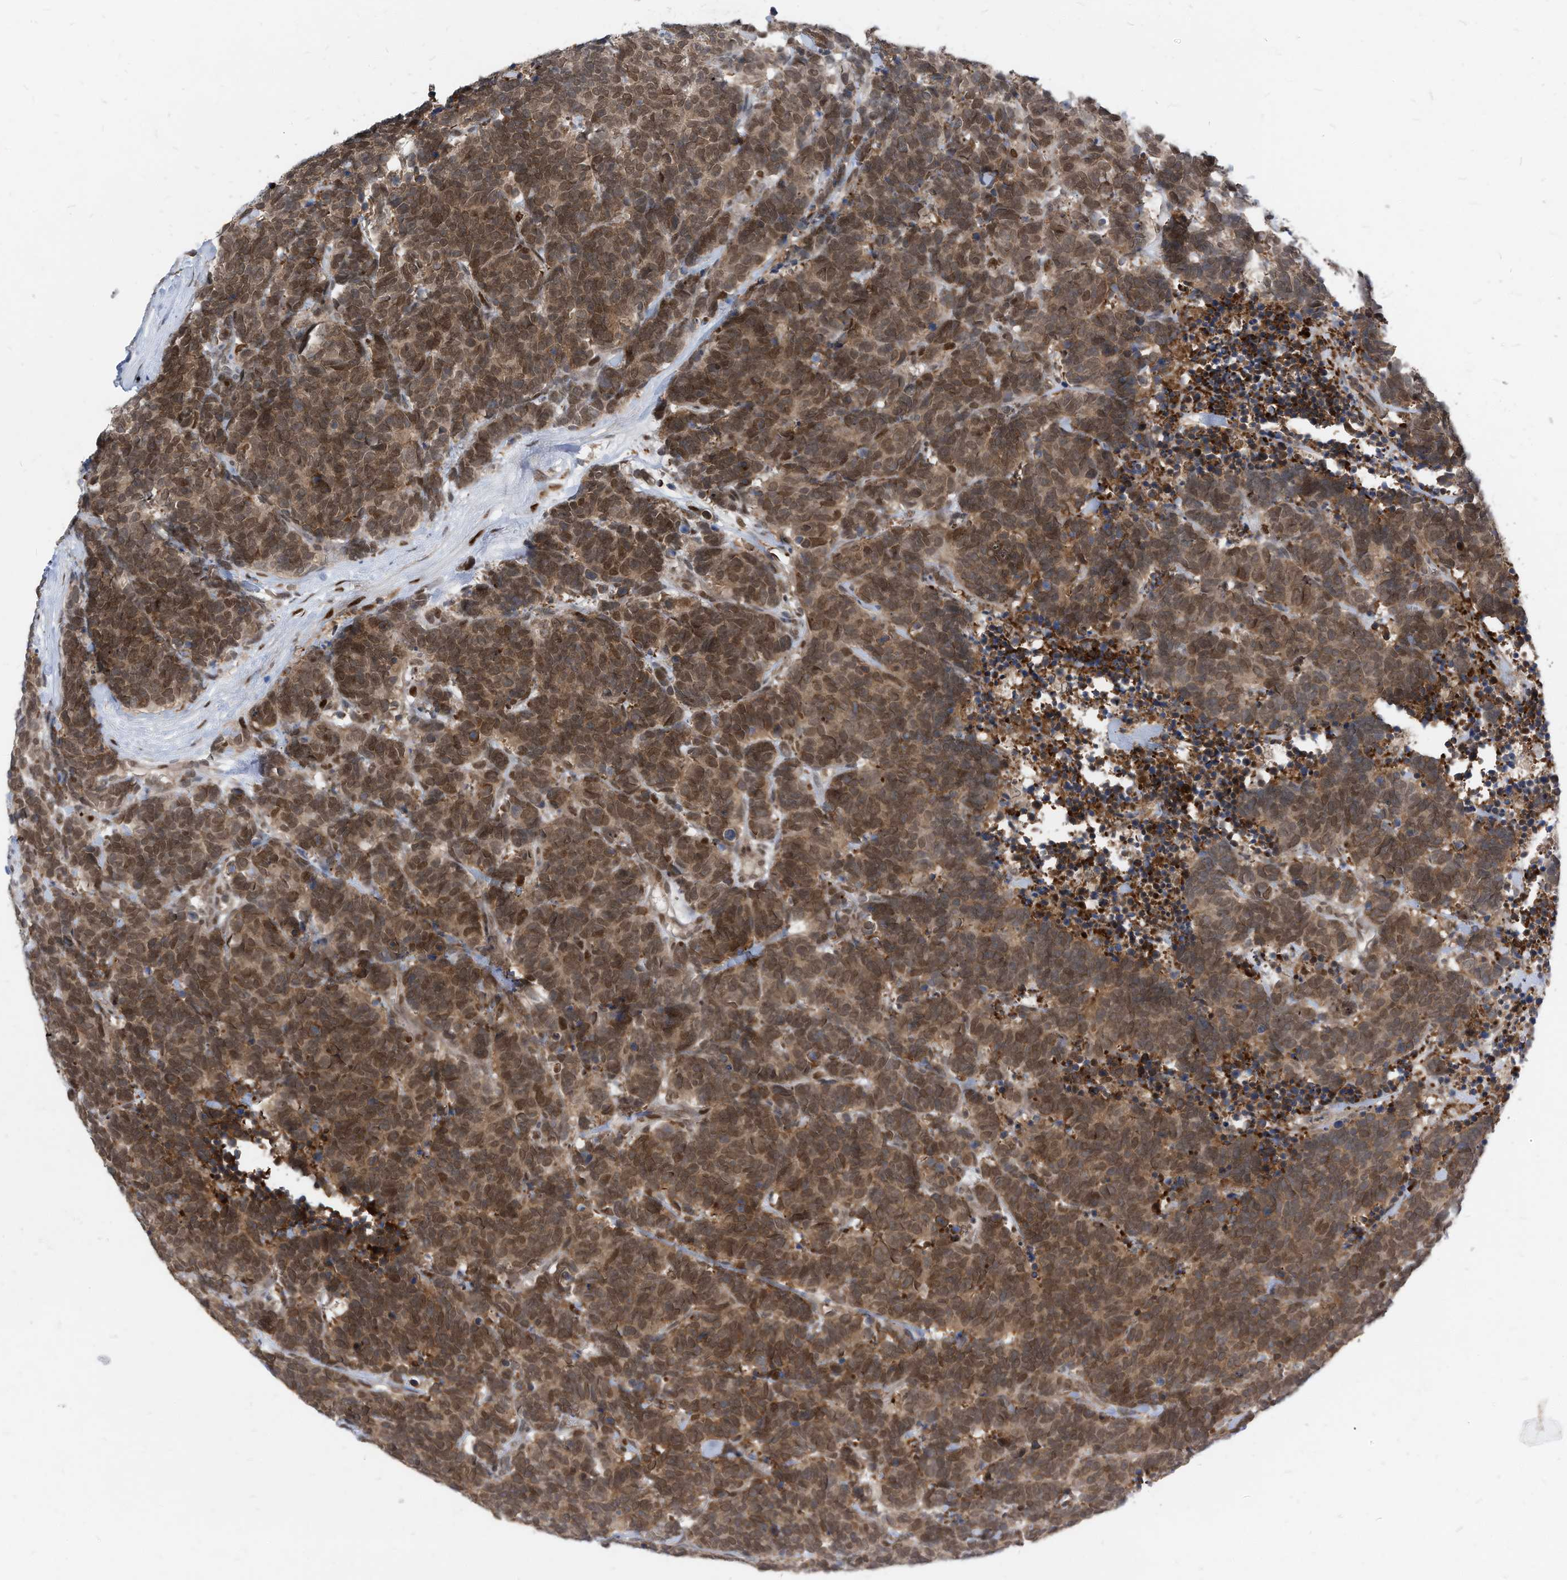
{"staining": {"intensity": "moderate", "quantity": ">75%", "location": "cytoplasmic/membranous,nuclear"}, "tissue": "carcinoid", "cell_type": "Tumor cells", "image_type": "cancer", "snomed": [{"axis": "morphology", "description": "Carcinoma, NOS"}, {"axis": "morphology", "description": "Carcinoid, malignant, NOS"}, {"axis": "topography", "description": "Urinary bladder"}], "caption": "Immunohistochemistry (IHC) photomicrograph of neoplastic tissue: human carcinoid stained using immunohistochemistry exhibits medium levels of moderate protein expression localized specifically in the cytoplasmic/membranous and nuclear of tumor cells, appearing as a cytoplasmic/membranous and nuclear brown color.", "gene": "KPNB1", "patient": {"sex": "male", "age": 57}}